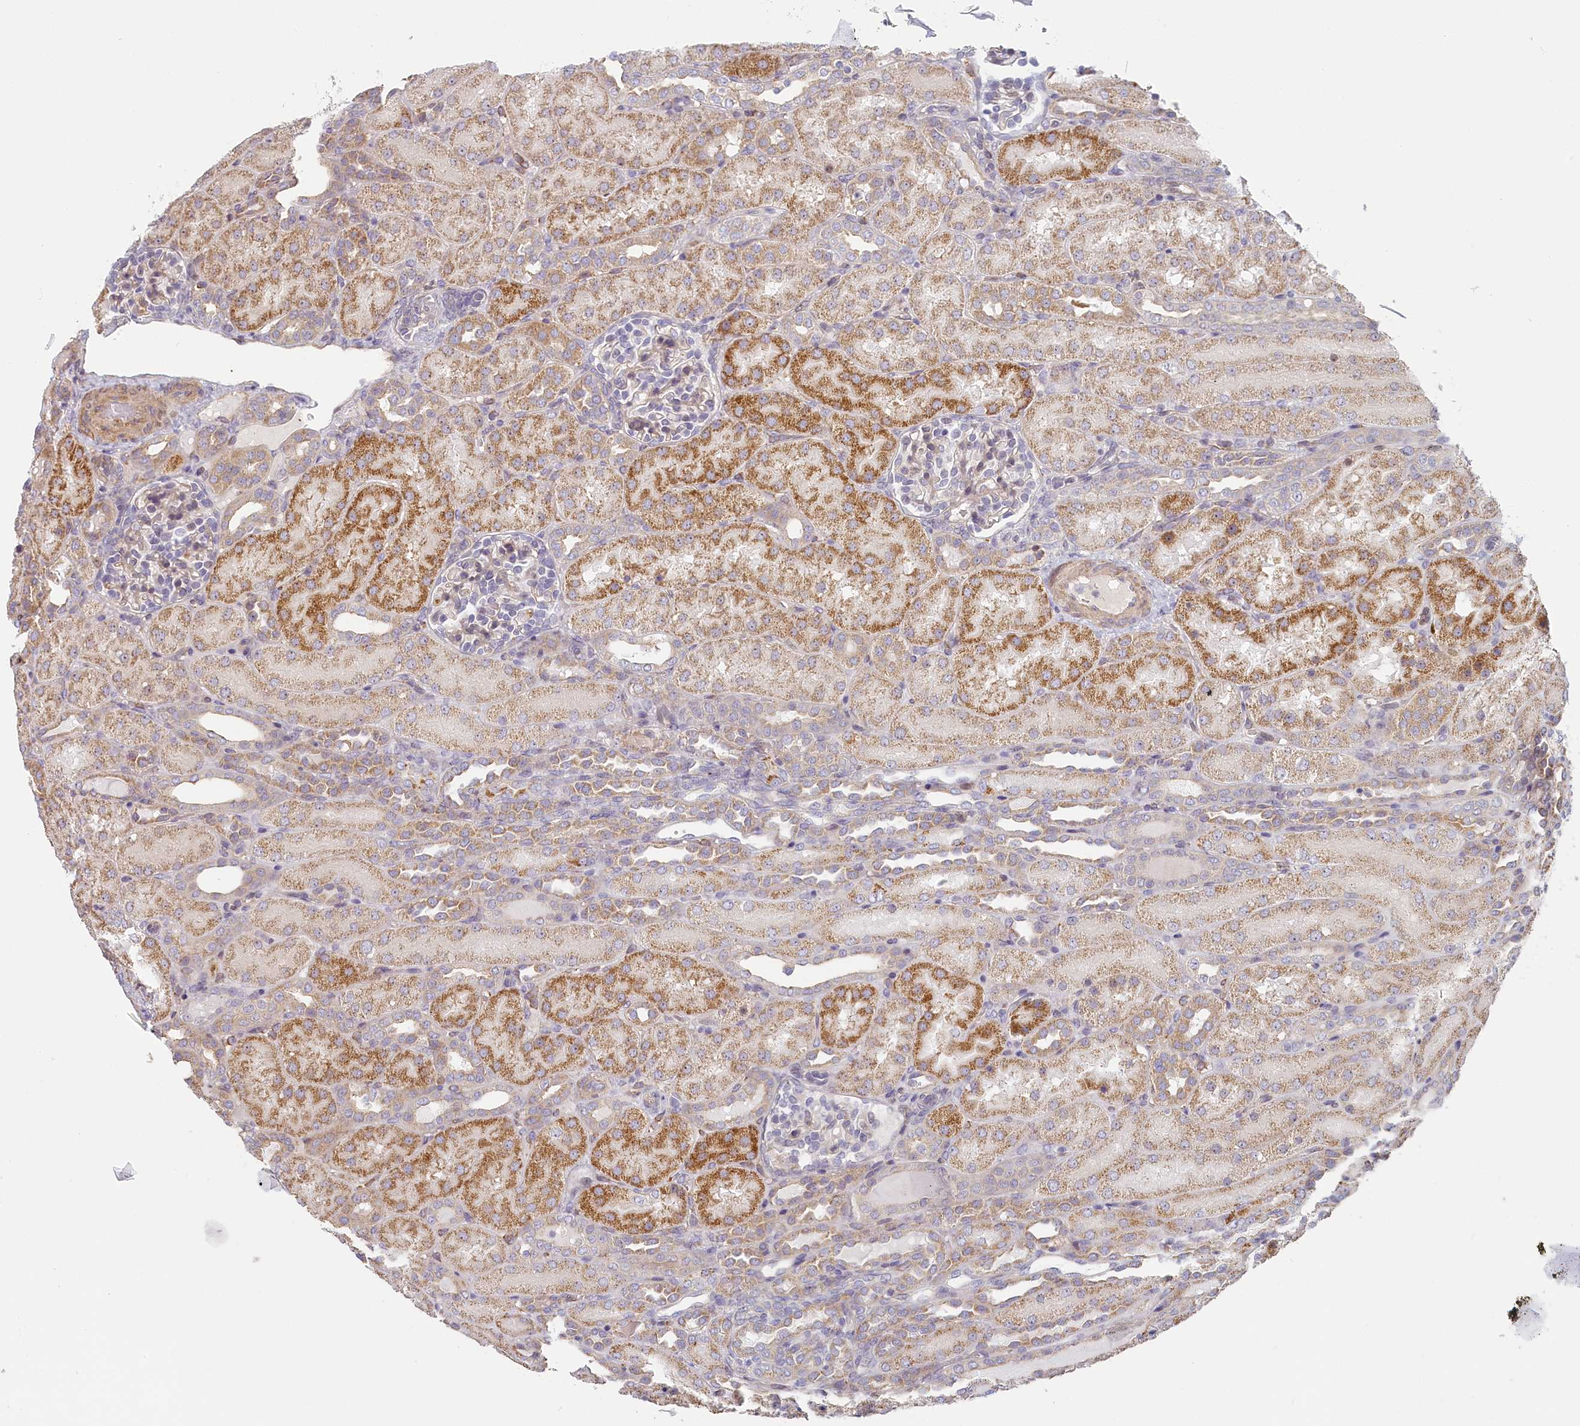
{"staining": {"intensity": "weak", "quantity": "<25%", "location": "cytoplasmic/membranous"}, "tissue": "kidney", "cell_type": "Cells in glomeruli", "image_type": "normal", "snomed": [{"axis": "morphology", "description": "Normal tissue, NOS"}, {"axis": "topography", "description": "Kidney"}], "caption": "Cells in glomeruli are negative for brown protein staining in unremarkable kidney.", "gene": "INTS4", "patient": {"sex": "male", "age": 1}}